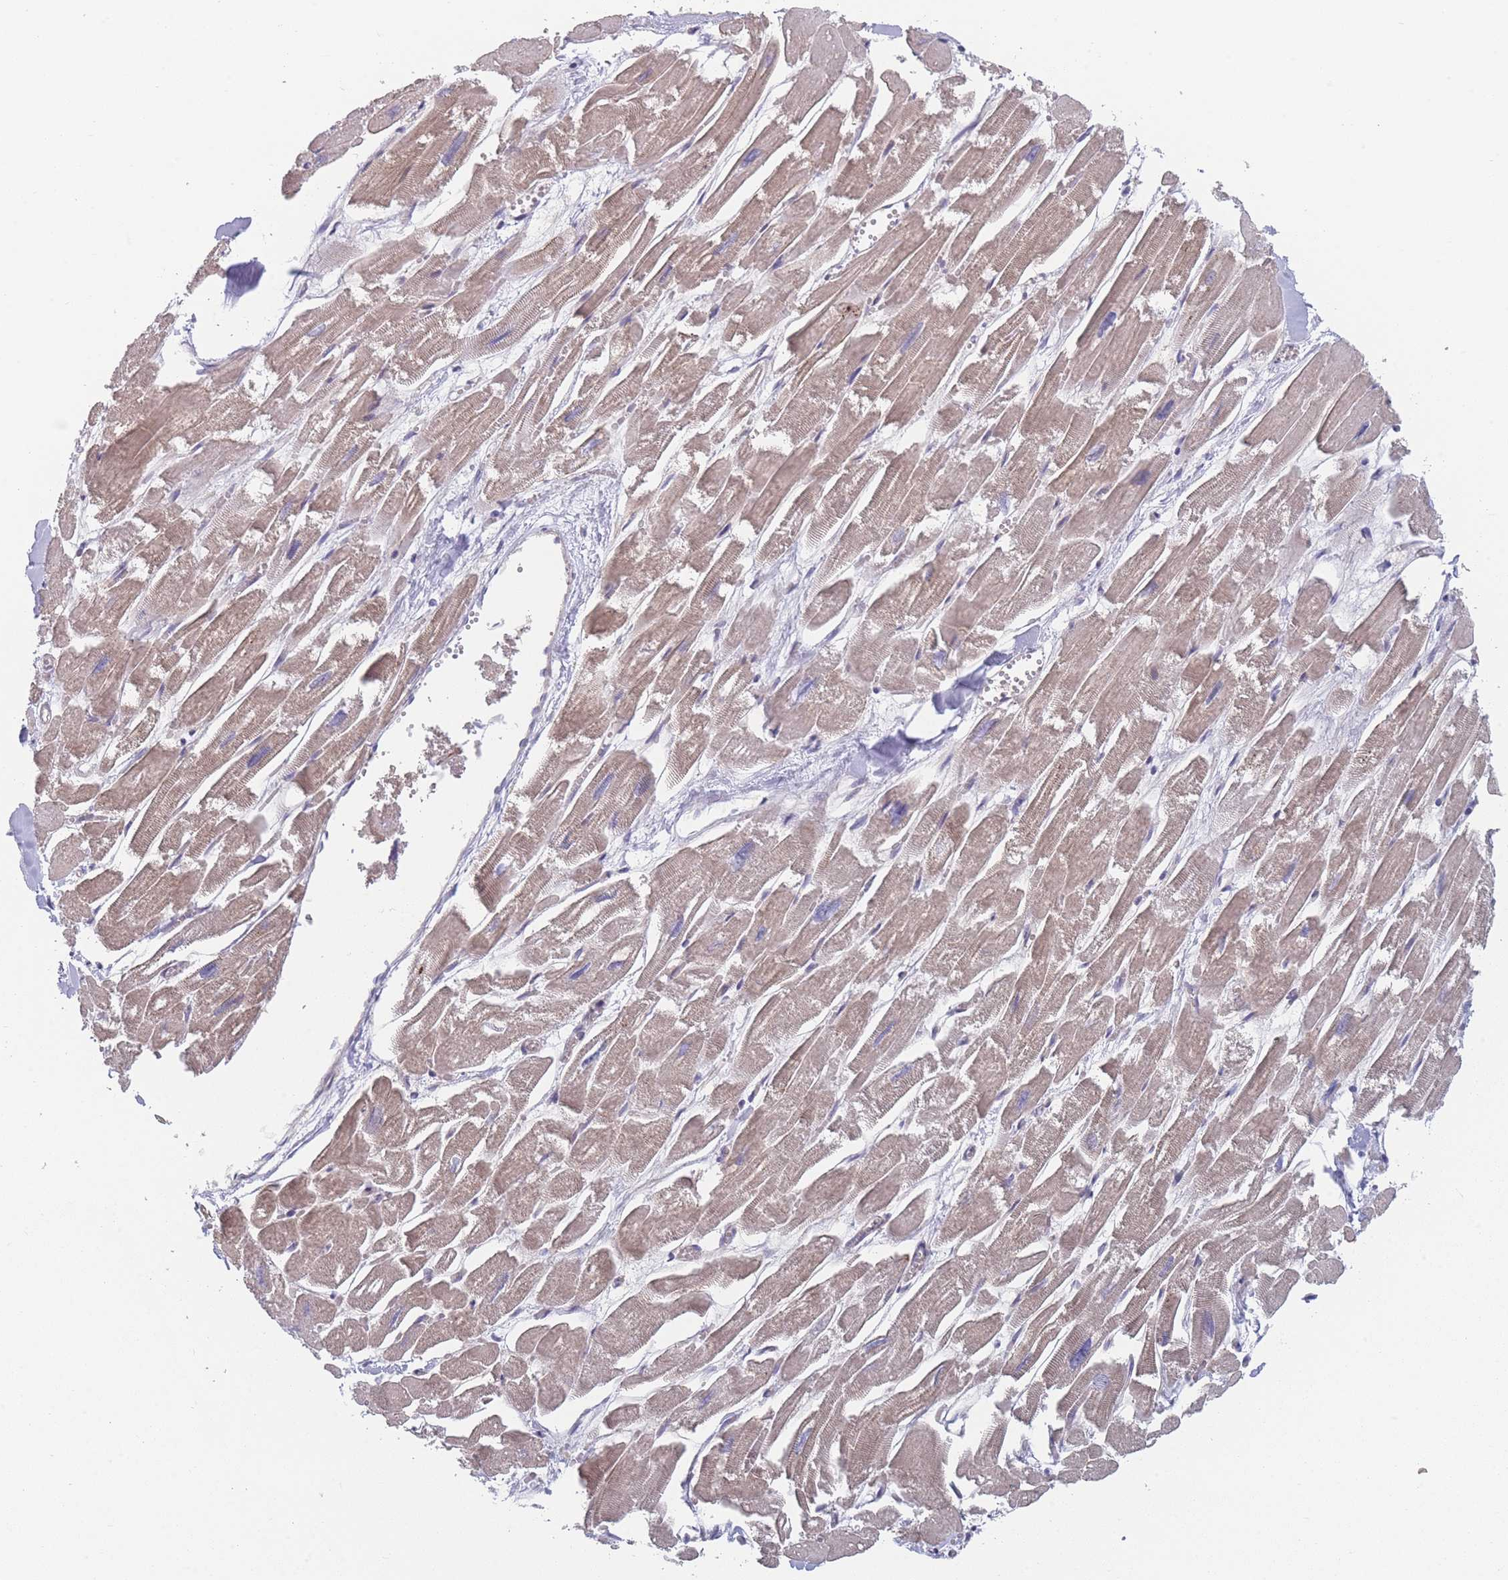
{"staining": {"intensity": "weak", "quantity": "25%-75%", "location": "cytoplasmic/membranous"}, "tissue": "heart muscle", "cell_type": "Cardiomyocytes", "image_type": "normal", "snomed": [{"axis": "morphology", "description": "Normal tissue, NOS"}, {"axis": "topography", "description": "Heart"}], "caption": "Weak cytoplasmic/membranous expression for a protein is present in about 25%-75% of cardiomyocytes of normal heart muscle using immunohistochemistry (IHC).", "gene": "ANKRD10", "patient": {"sex": "male", "age": 54}}